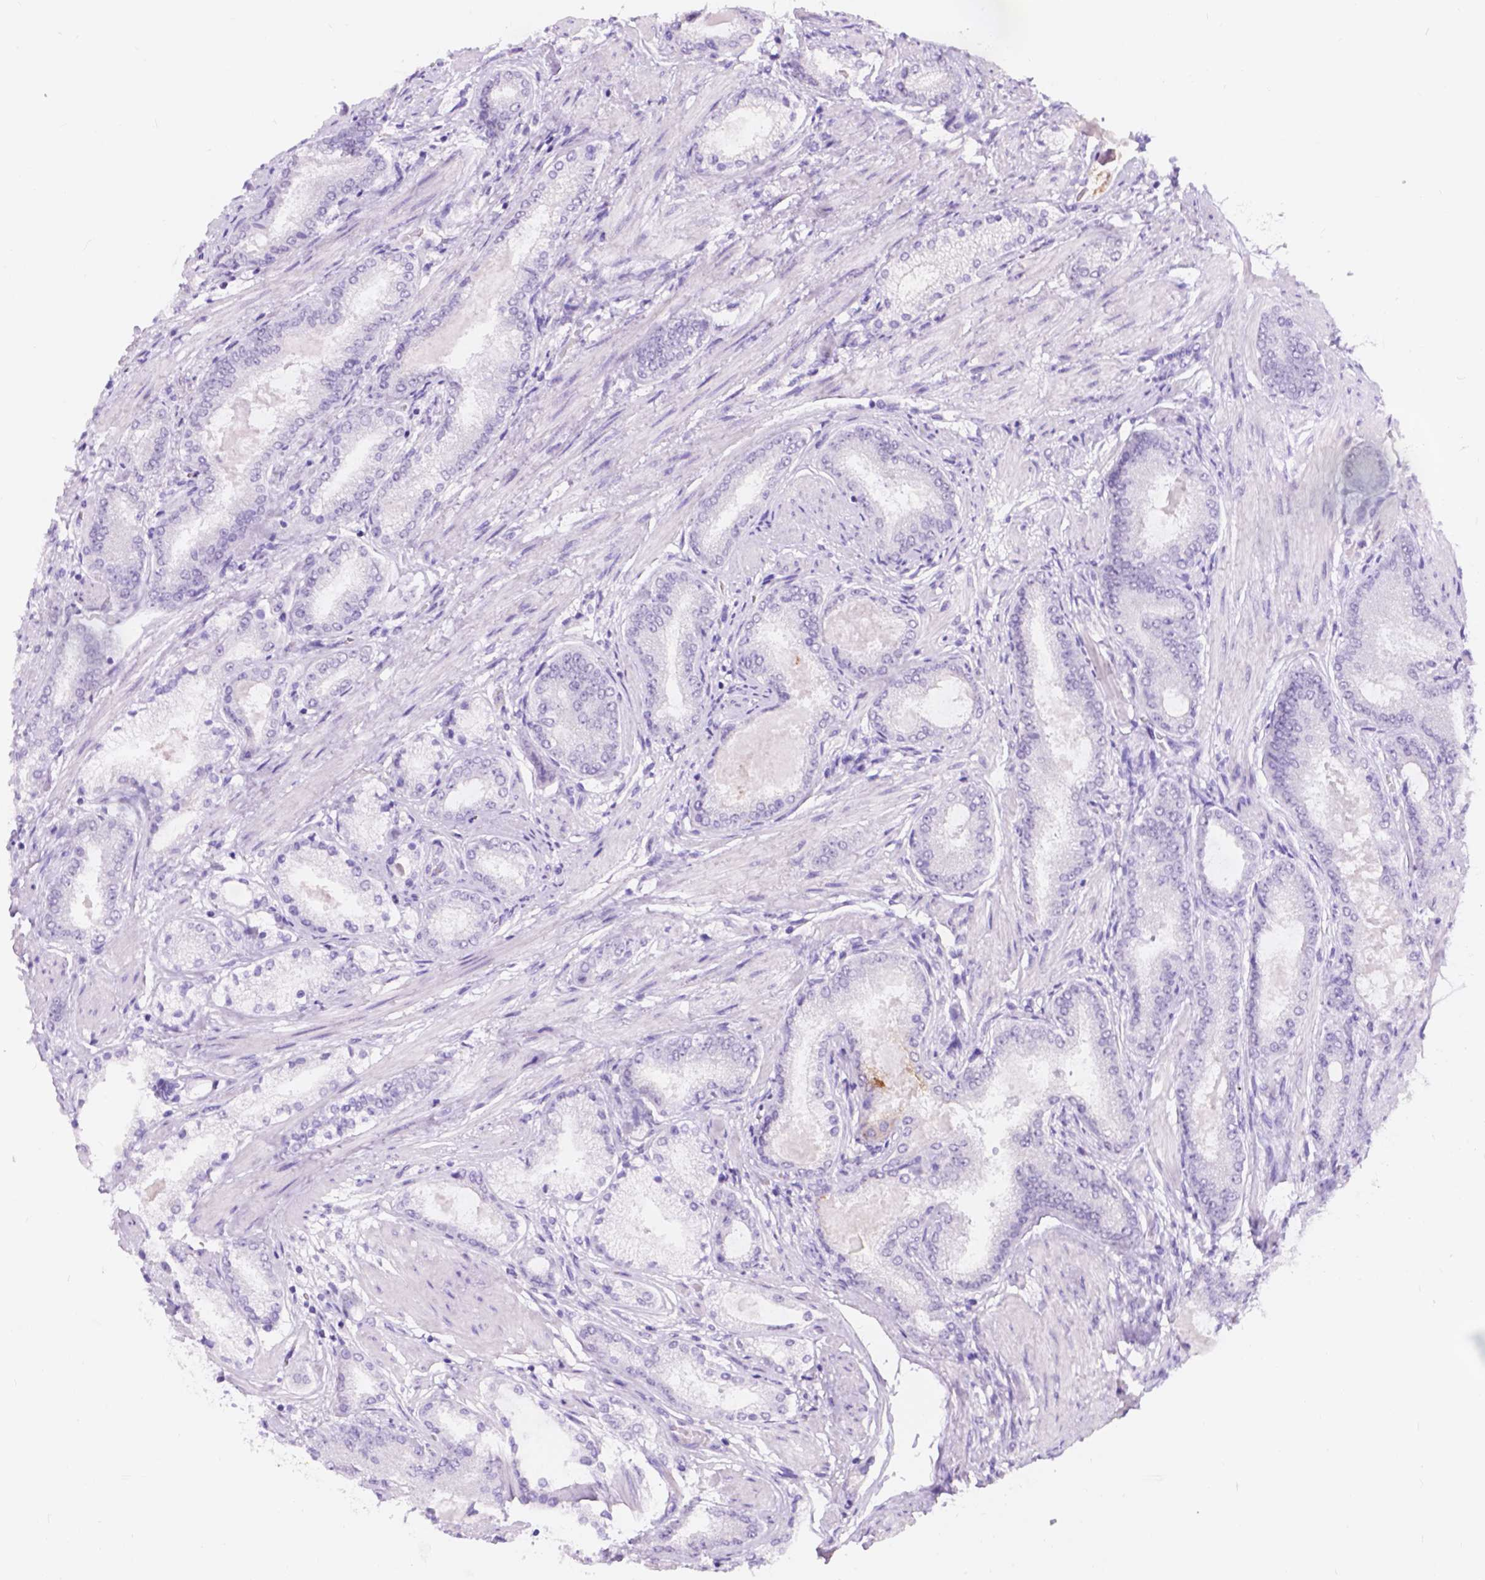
{"staining": {"intensity": "negative", "quantity": "none", "location": "none"}, "tissue": "prostate cancer", "cell_type": "Tumor cells", "image_type": "cancer", "snomed": [{"axis": "morphology", "description": "Adenocarcinoma, High grade"}, {"axis": "topography", "description": "Prostate"}], "caption": "Immunohistochemical staining of human prostate adenocarcinoma (high-grade) shows no significant staining in tumor cells.", "gene": "DCC", "patient": {"sex": "male", "age": 63}}